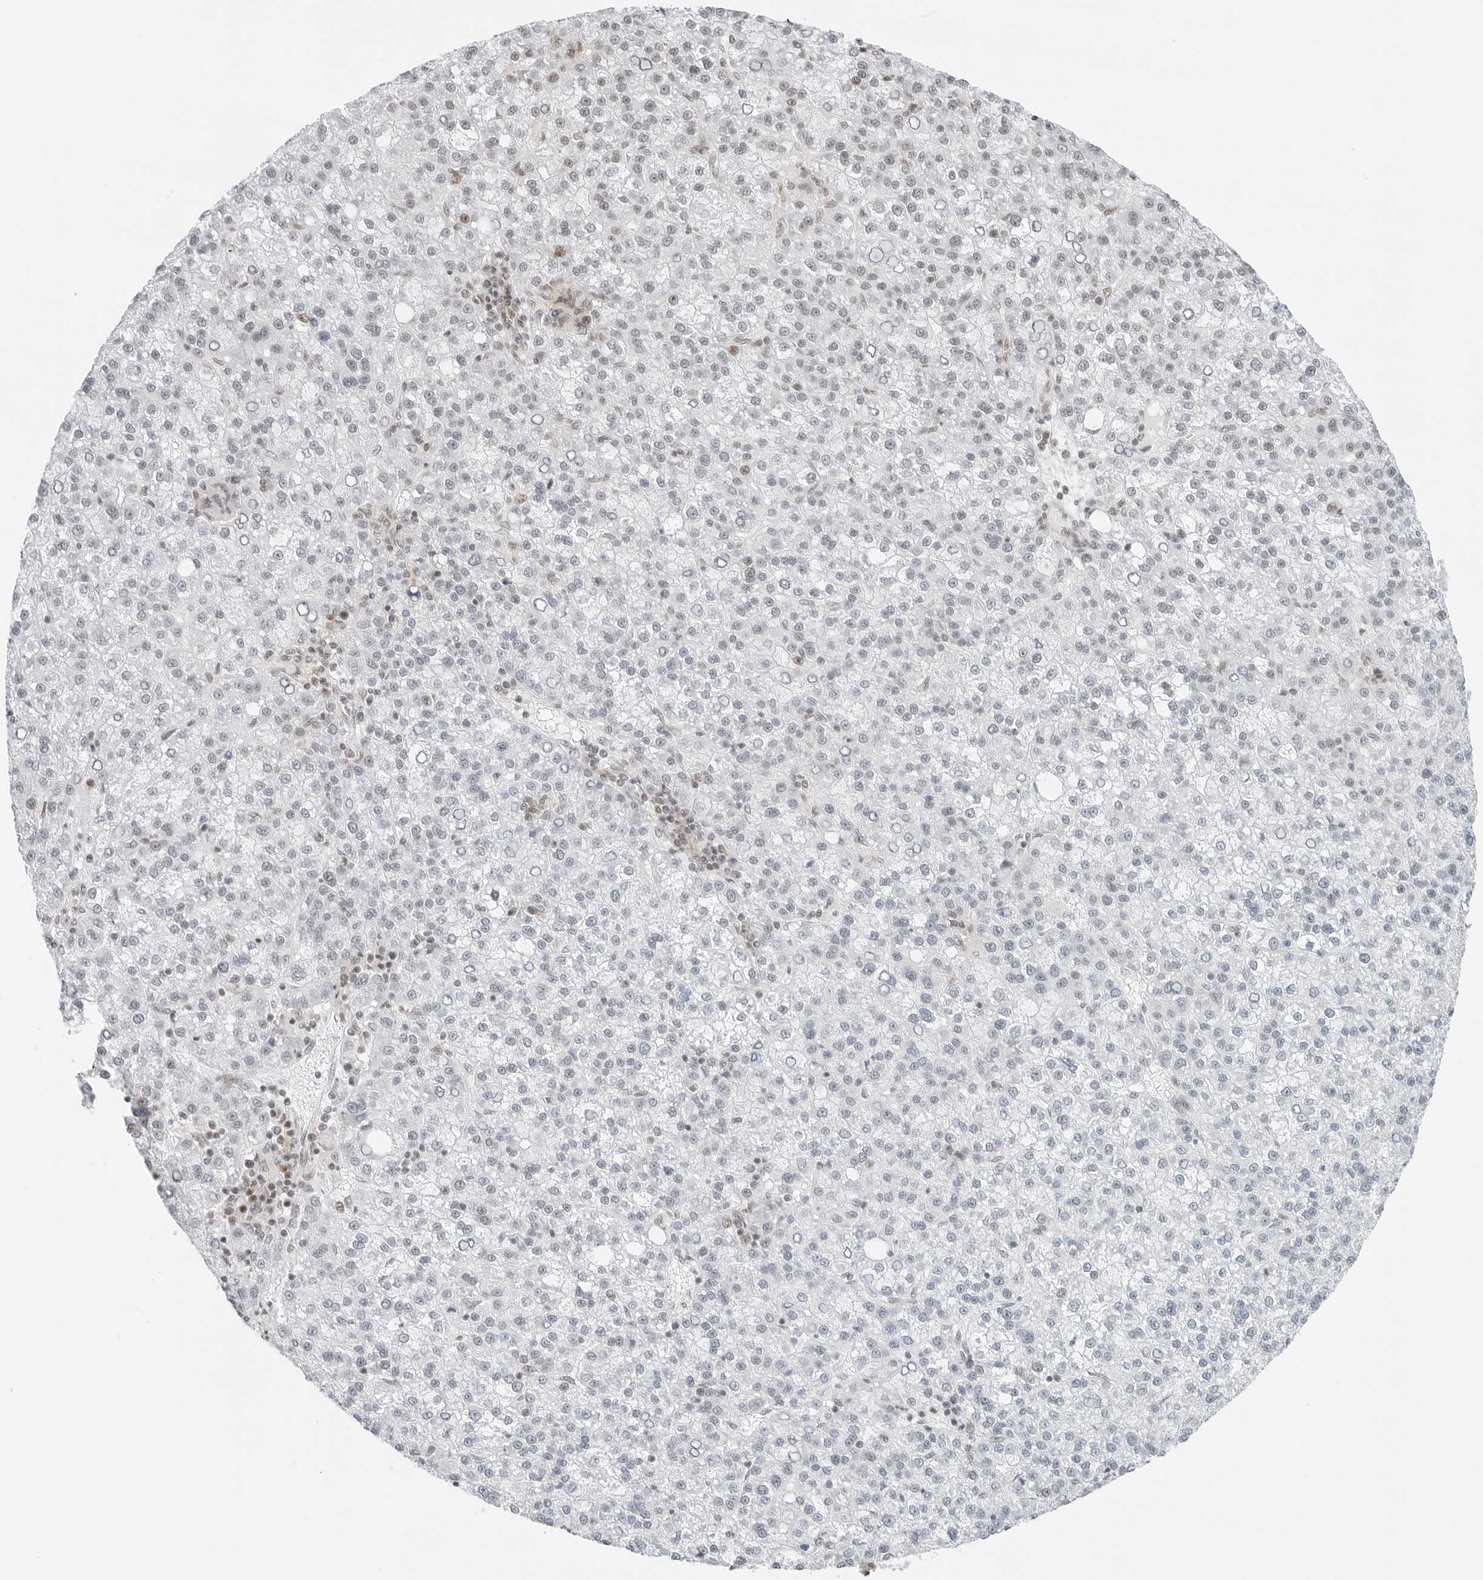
{"staining": {"intensity": "negative", "quantity": "none", "location": "none"}, "tissue": "liver cancer", "cell_type": "Tumor cells", "image_type": "cancer", "snomed": [{"axis": "morphology", "description": "Carcinoma, Hepatocellular, NOS"}, {"axis": "topography", "description": "Liver"}], "caption": "Tumor cells are negative for brown protein staining in liver cancer (hepatocellular carcinoma). (DAB (3,3'-diaminobenzidine) IHC, high magnification).", "gene": "CRTC2", "patient": {"sex": "female", "age": 58}}